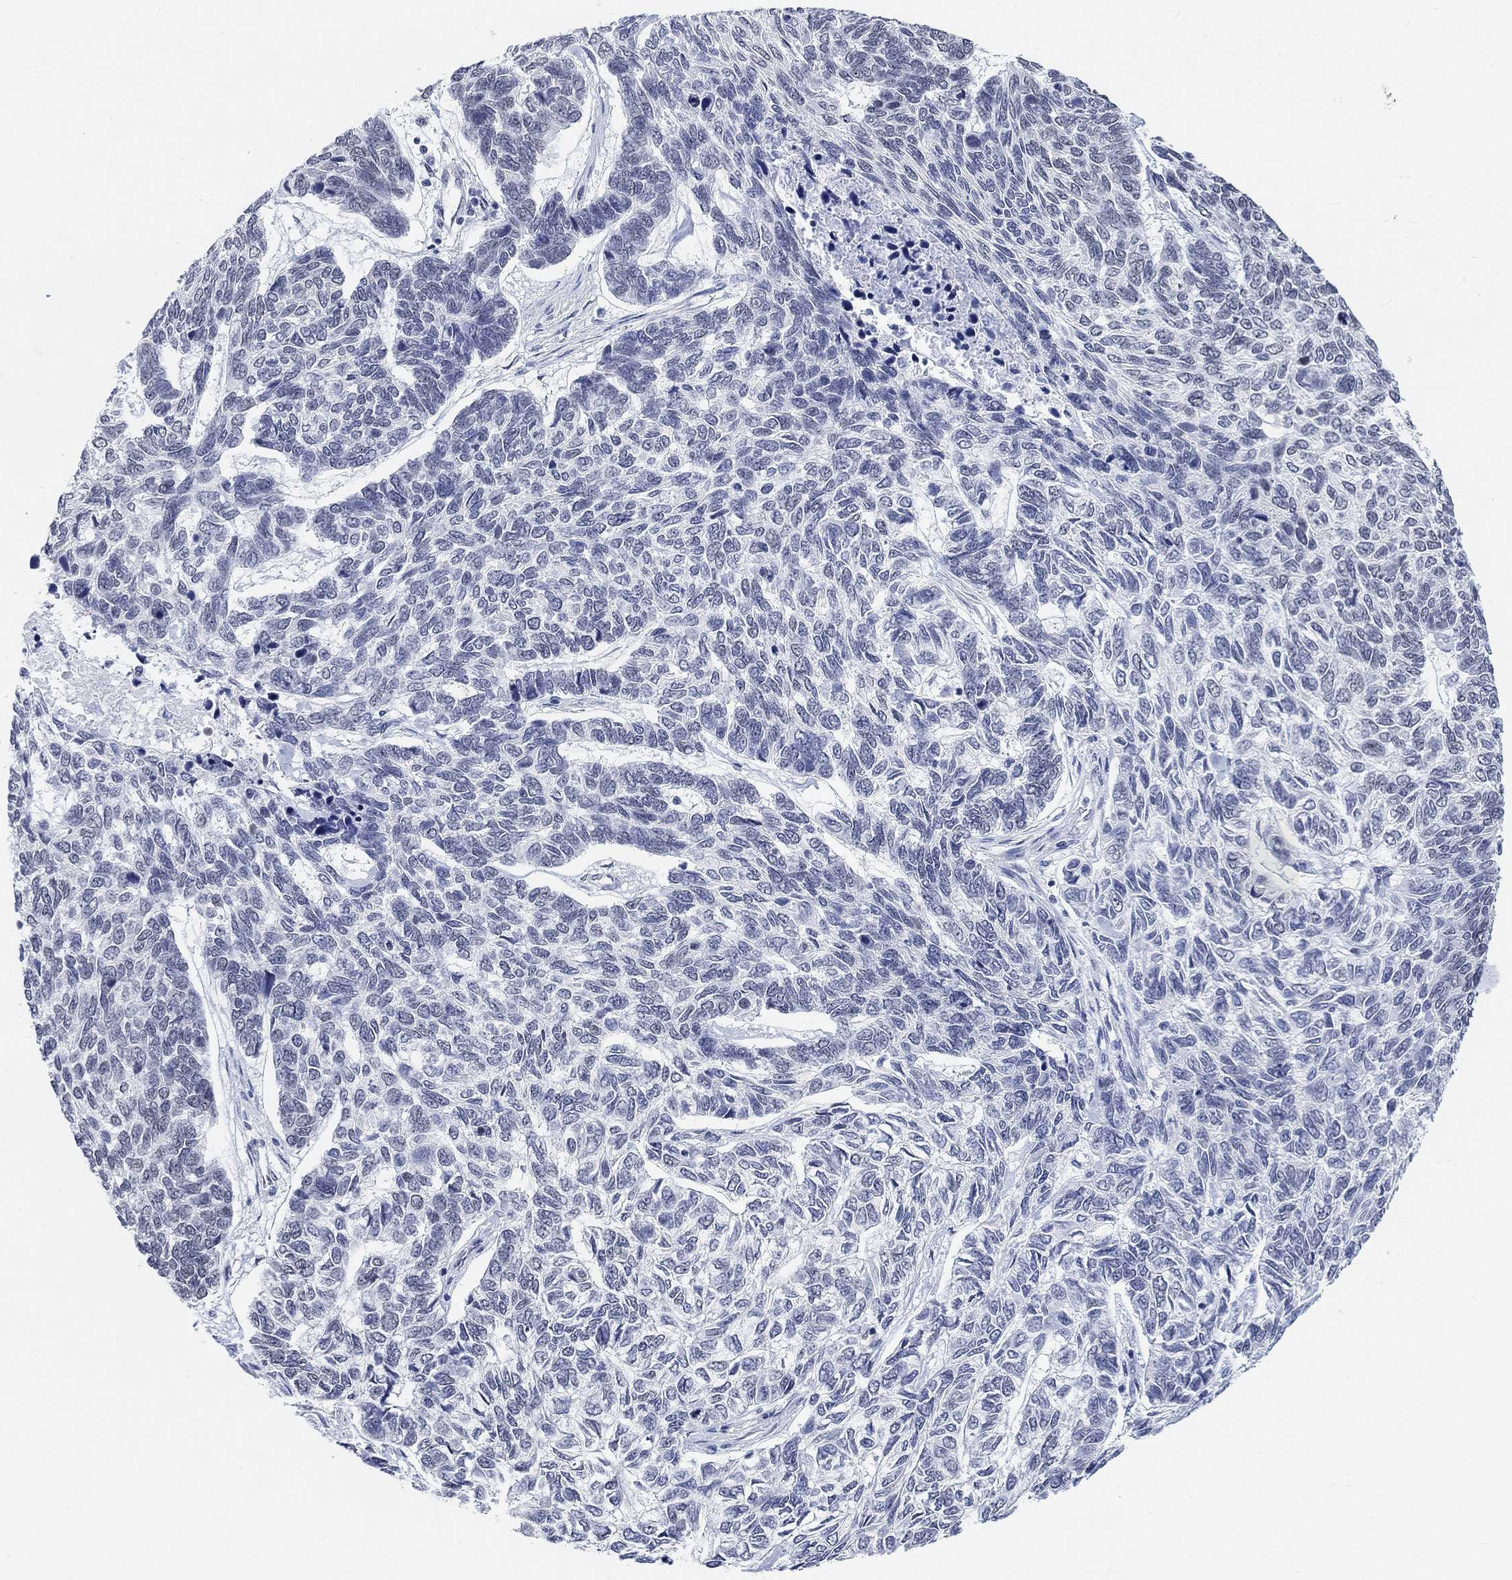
{"staining": {"intensity": "negative", "quantity": "none", "location": "none"}, "tissue": "skin cancer", "cell_type": "Tumor cells", "image_type": "cancer", "snomed": [{"axis": "morphology", "description": "Basal cell carcinoma"}, {"axis": "topography", "description": "Skin"}], "caption": "Image shows no protein expression in tumor cells of skin cancer (basal cell carcinoma) tissue.", "gene": "PURG", "patient": {"sex": "female", "age": 65}}